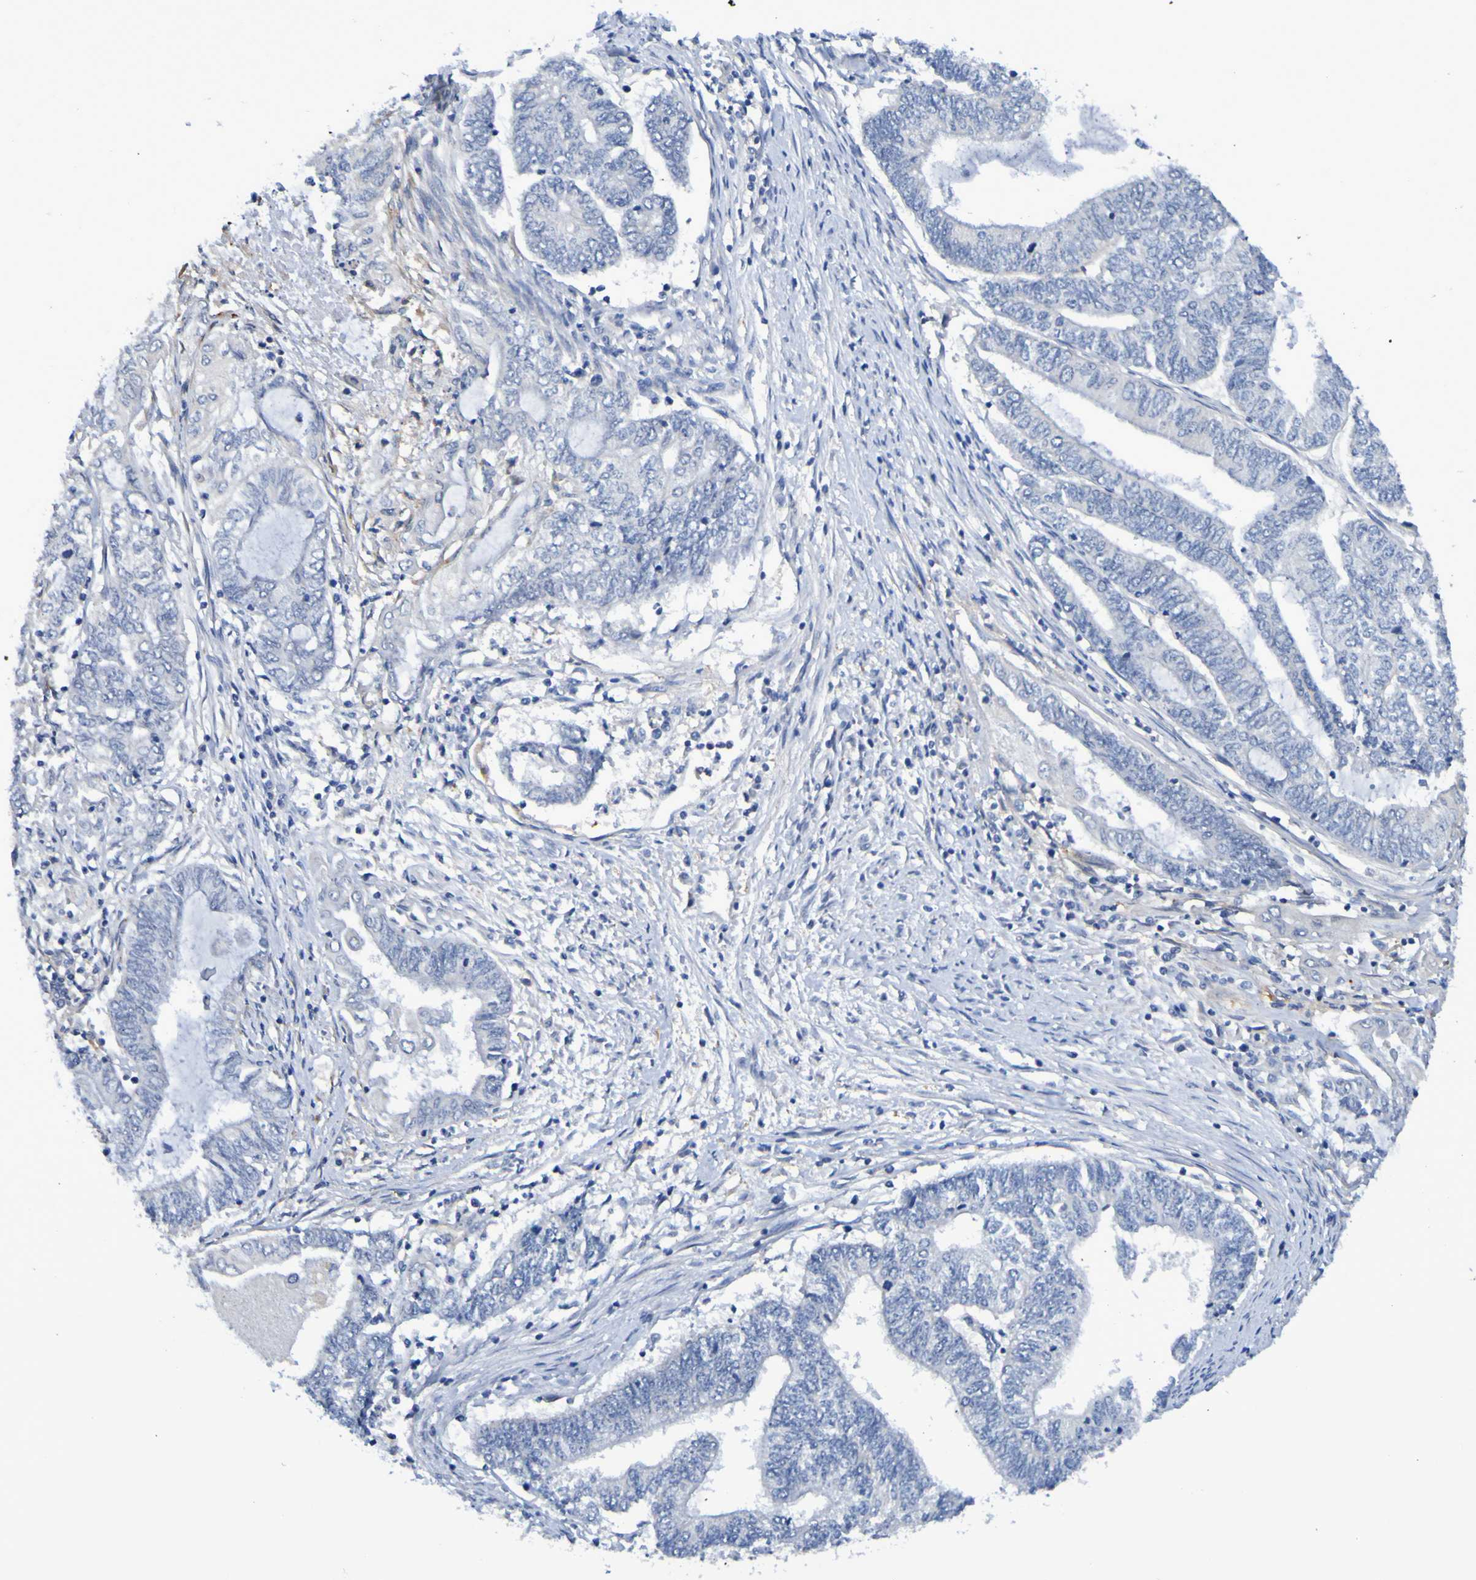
{"staining": {"intensity": "negative", "quantity": "none", "location": "none"}, "tissue": "endometrial cancer", "cell_type": "Tumor cells", "image_type": "cancer", "snomed": [{"axis": "morphology", "description": "Adenocarcinoma, NOS"}, {"axis": "topography", "description": "Uterus"}, {"axis": "topography", "description": "Endometrium"}], "caption": "Immunohistochemistry (IHC) of adenocarcinoma (endometrial) displays no positivity in tumor cells.", "gene": "VMA21", "patient": {"sex": "female", "age": 70}}